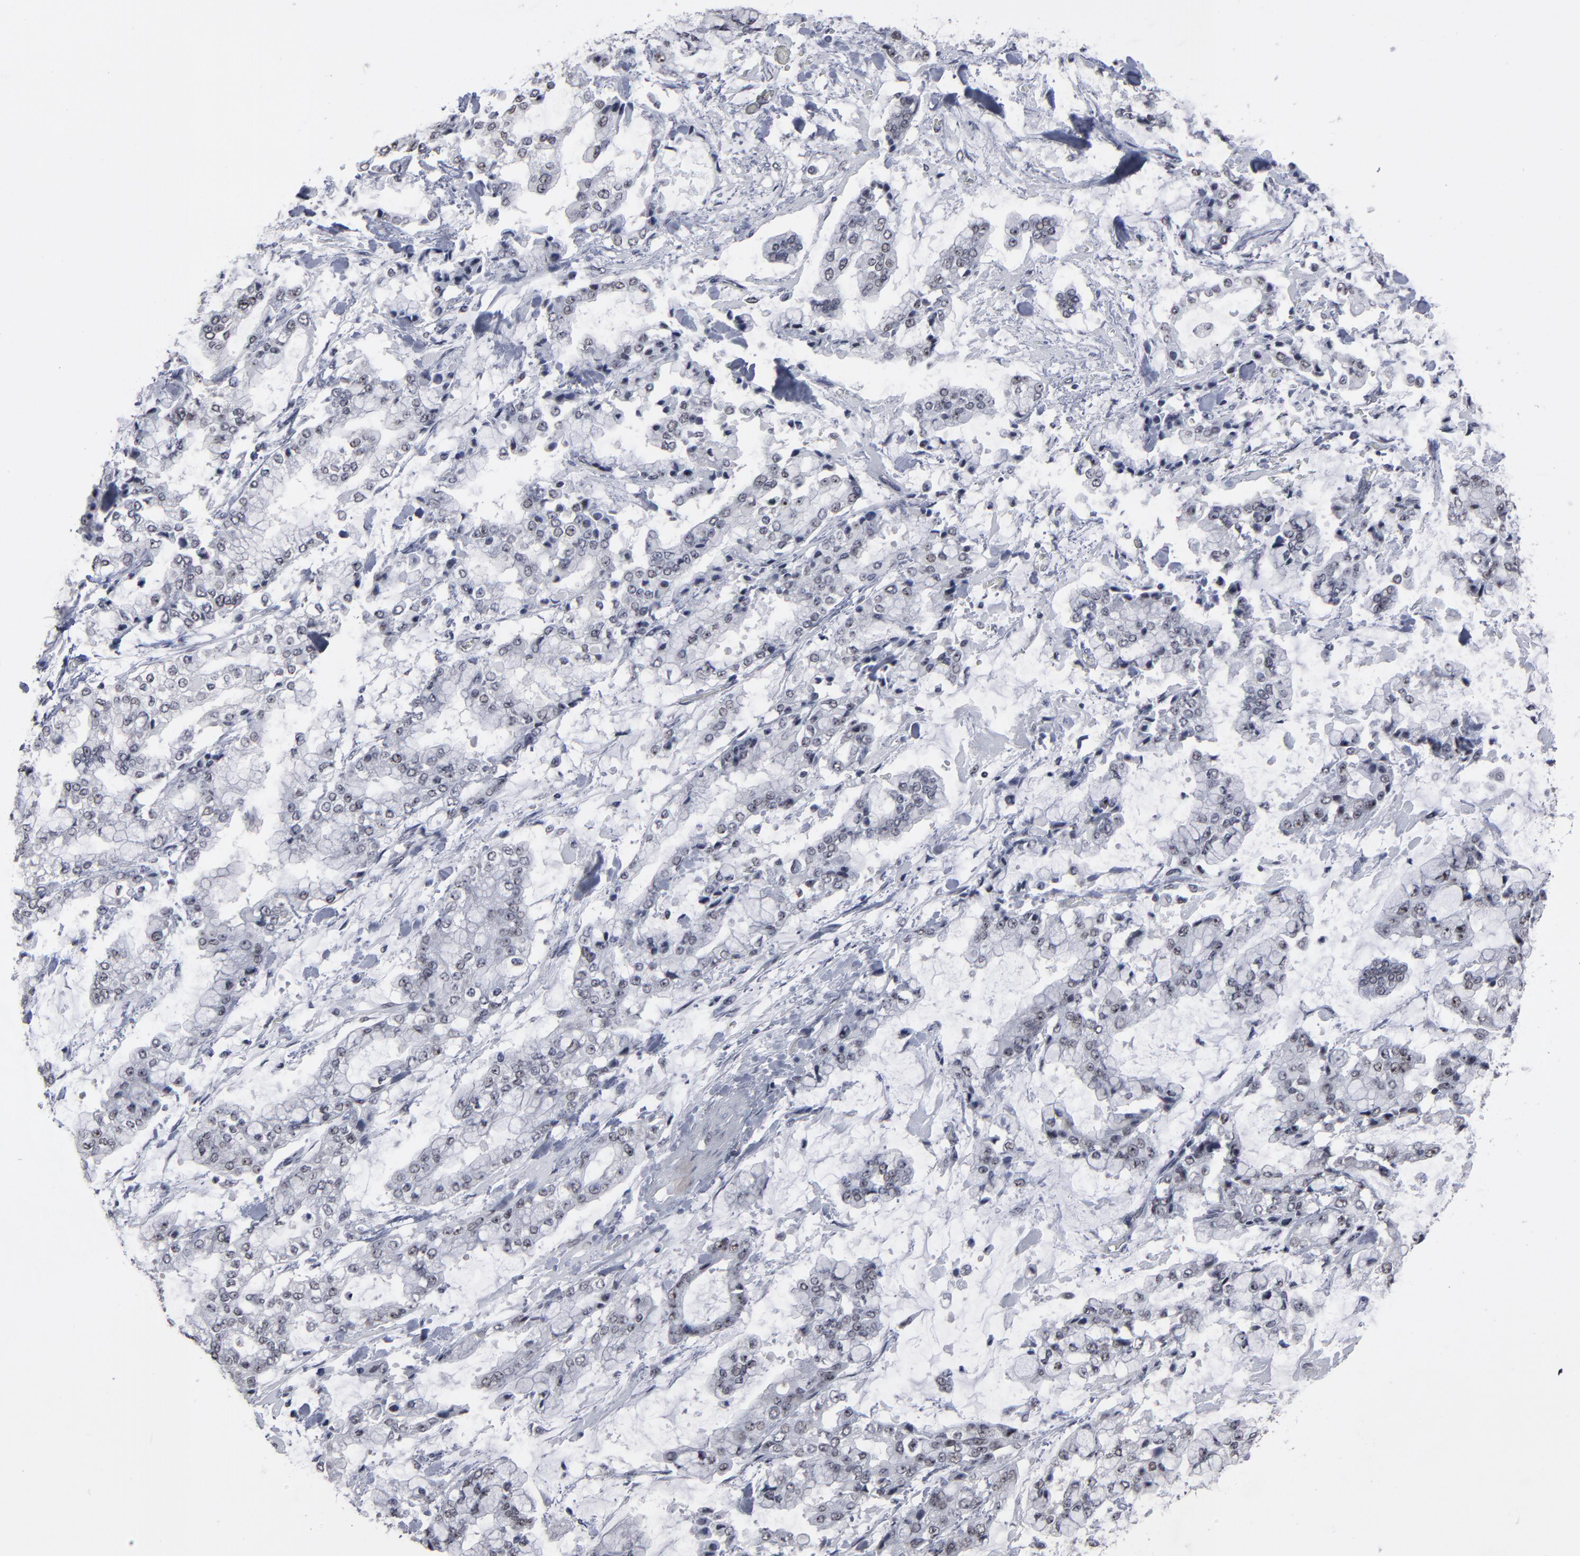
{"staining": {"intensity": "negative", "quantity": "none", "location": "none"}, "tissue": "stomach cancer", "cell_type": "Tumor cells", "image_type": "cancer", "snomed": [{"axis": "morphology", "description": "Normal tissue, NOS"}, {"axis": "morphology", "description": "Adenocarcinoma, NOS"}, {"axis": "topography", "description": "Stomach, upper"}, {"axis": "topography", "description": "Stomach"}], "caption": "Immunohistochemical staining of human stomach cancer (adenocarcinoma) reveals no significant staining in tumor cells.", "gene": "SSRP1", "patient": {"sex": "male", "age": 76}}